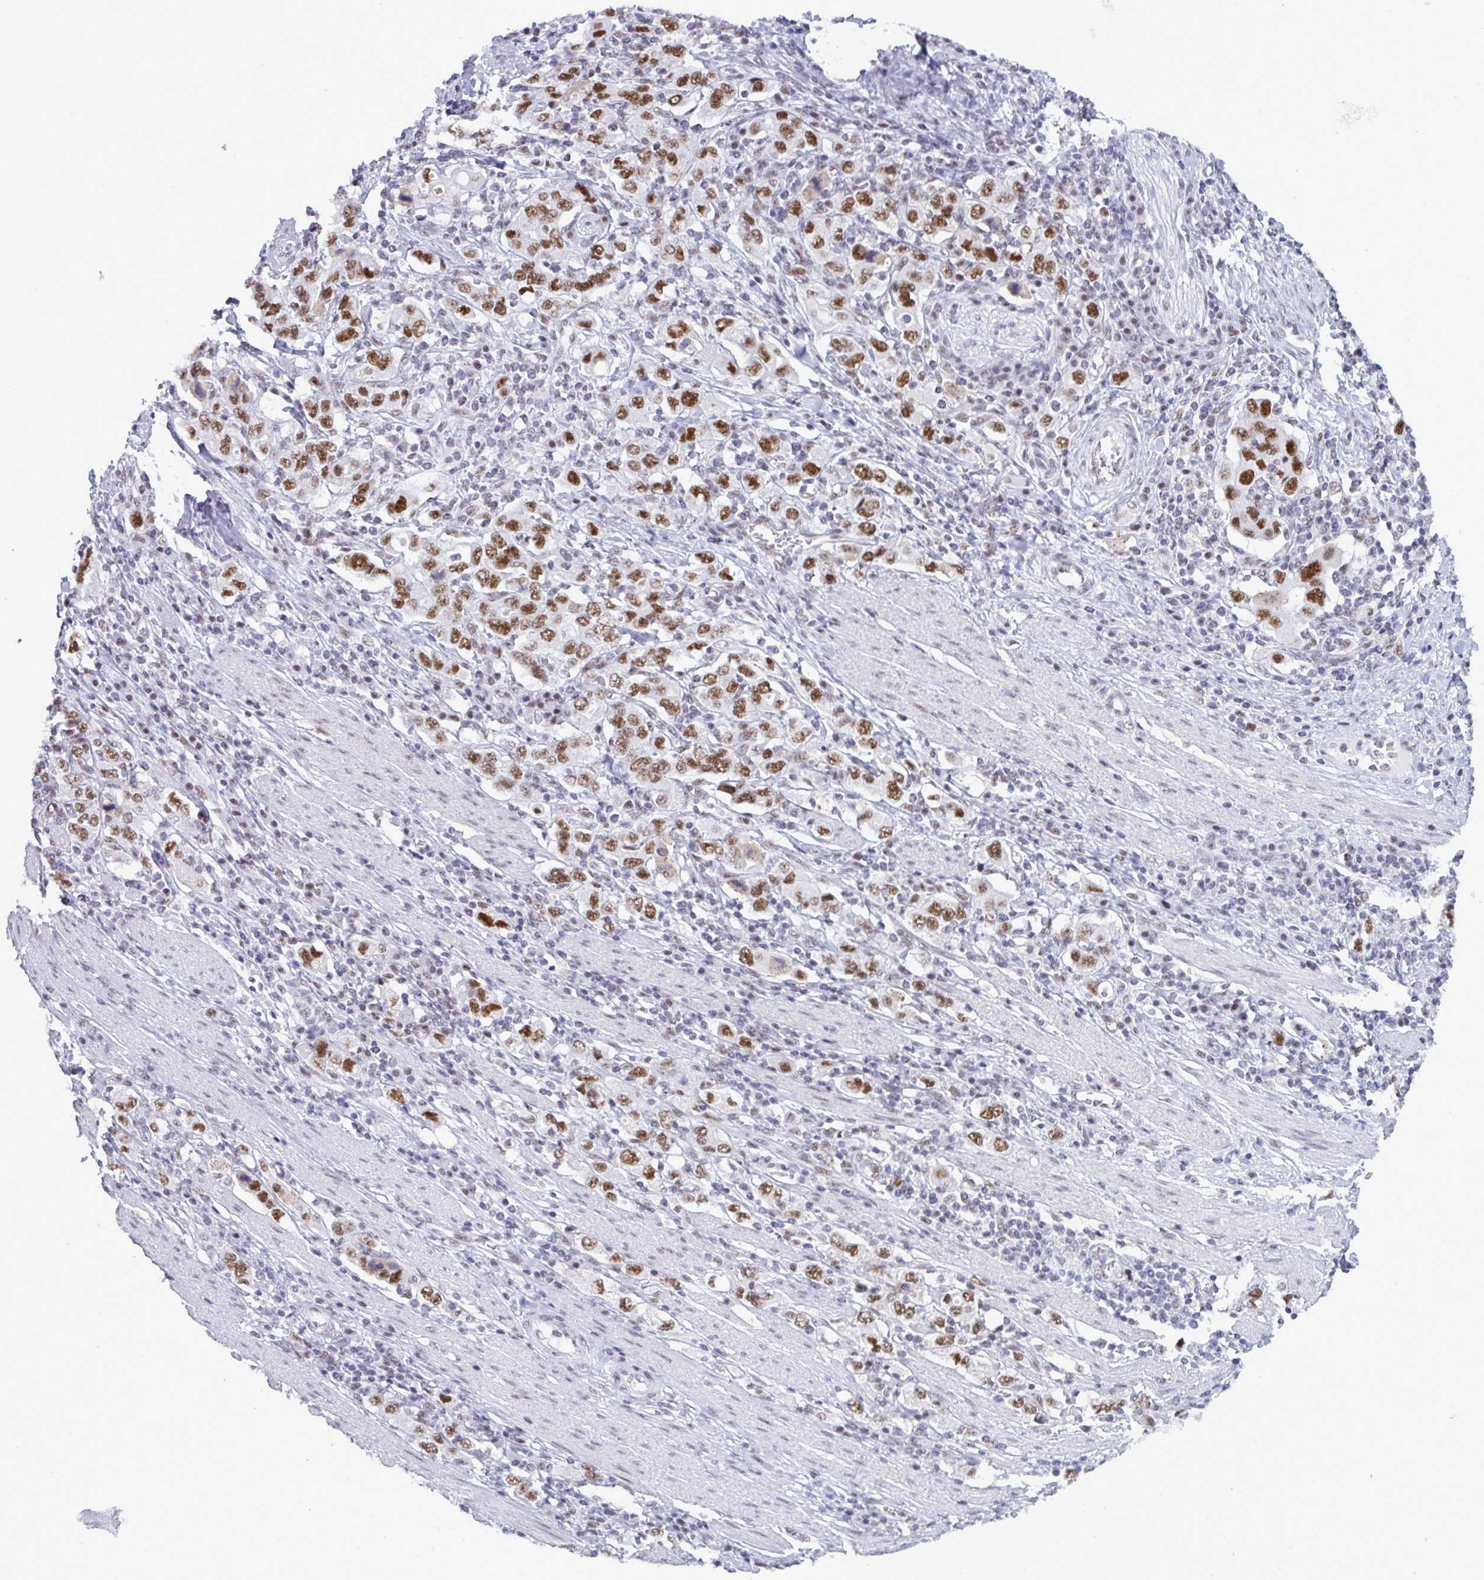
{"staining": {"intensity": "strong", "quantity": ">75%", "location": "nuclear"}, "tissue": "stomach cancer", "cell_type": "Tumor cells", "image_type": "cancer", "snomed": [{"axis": "morphology", "description": "Adenocarcinoma, NOS"}, {"axis": "topography", "description": "Stomach, upper"}, {"axis": "topography", "description": "Stomach"}], "caption": "This photomicrograph reveals immunohistochemistry (IHC) staining of adenocarcinoma (stomach), with high strong nuclear staining in about >75% of tumor cells.", "gene": "PPP1R10", "patient": {"sex": "male", "age": 62}}